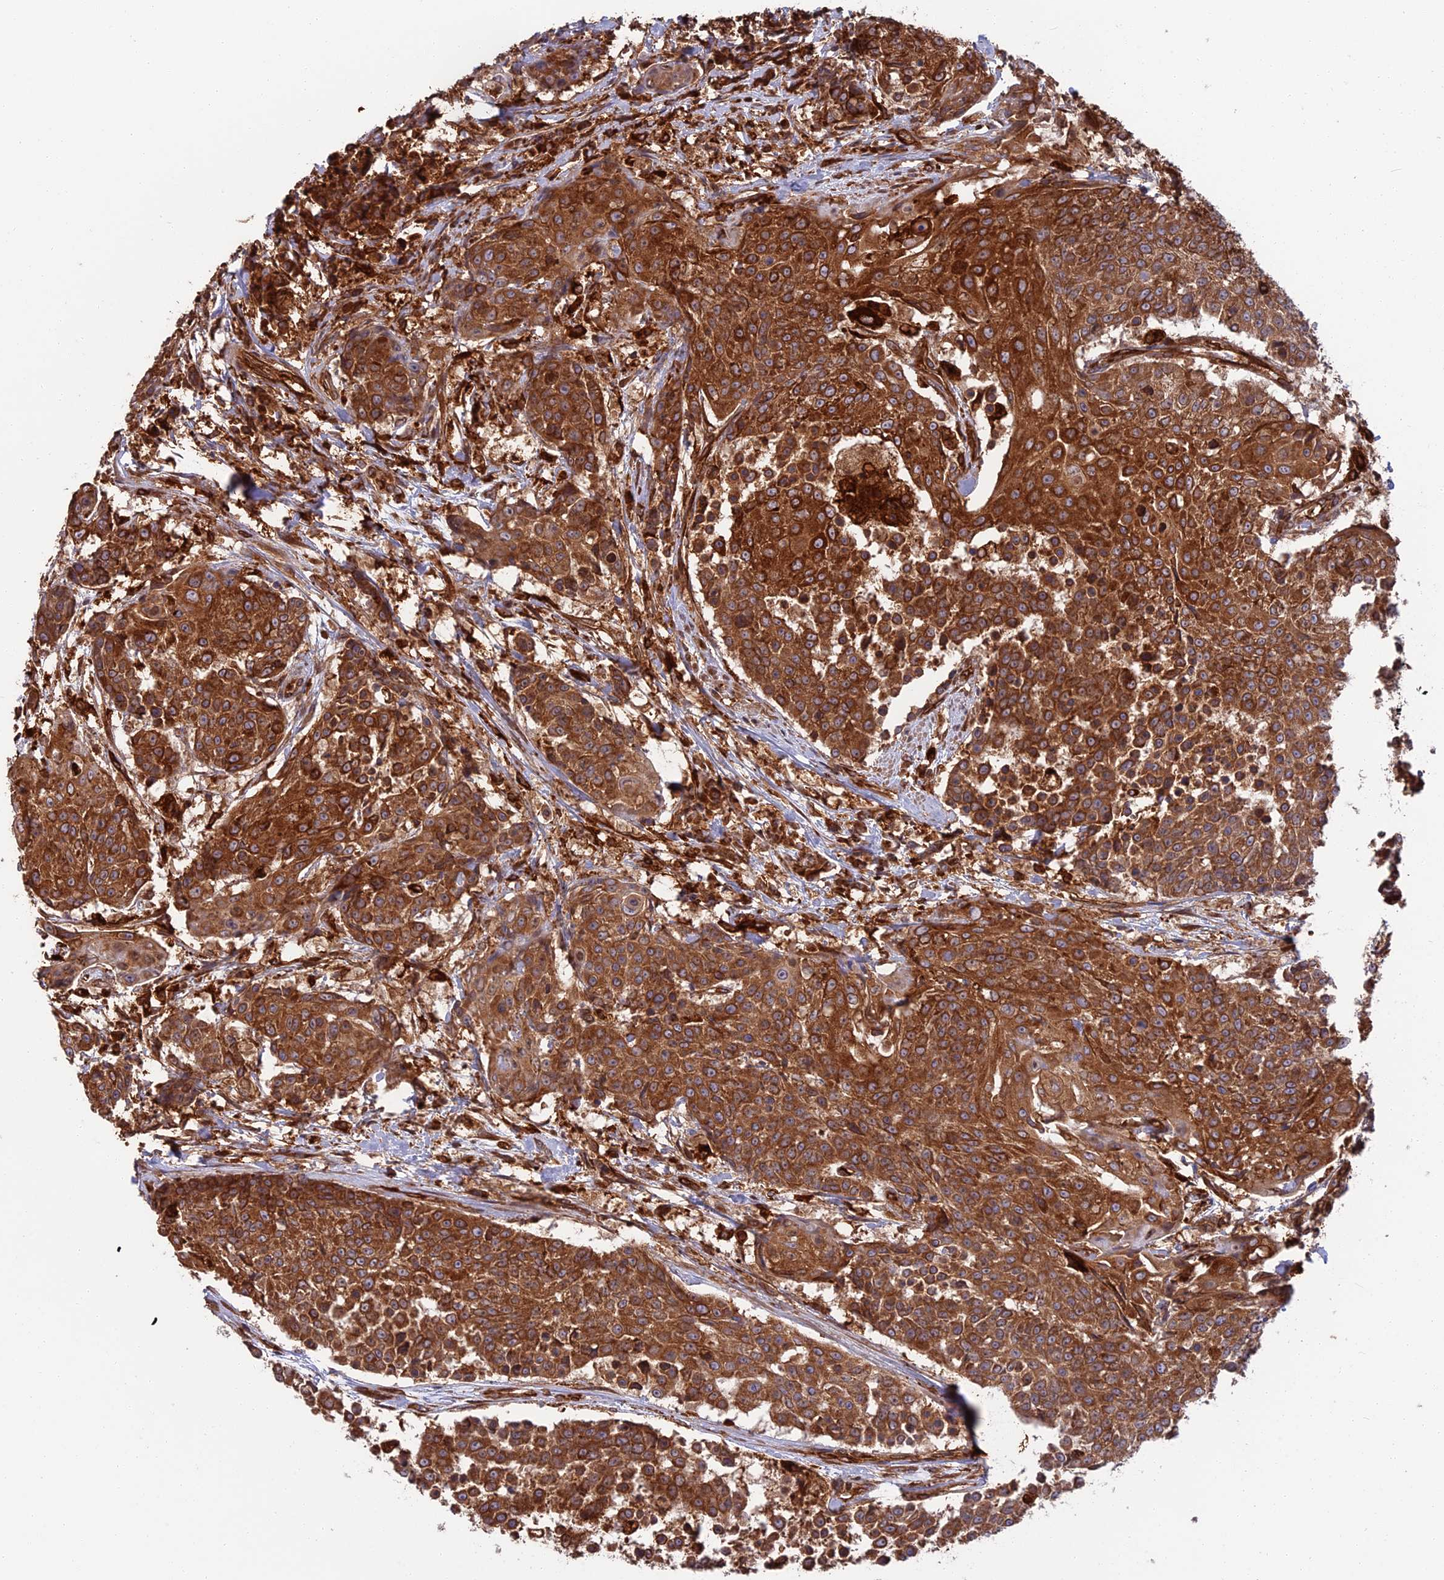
{"staining": {"intensity": "strong", "quantity": ">75%", "location": "cytoplasmic/membranous"}, "tissue": "urothelial cancer", "cell_type": "Tumor cells", "image_type": "cancer", "snomed": [{"axis": "morphology", "description": "Urothelial carcinoma, High grade"}, {"axis": "topography", "description": "Urinary bladder"}], "caption": "A high amount of strong cytoplasmic/membranous expression is present in about >75% of tumor cells in urothelial carcinoma (high-grade) tissue.", "gene": "WDR1", "patient": {"sex": "female", "age": 63}}